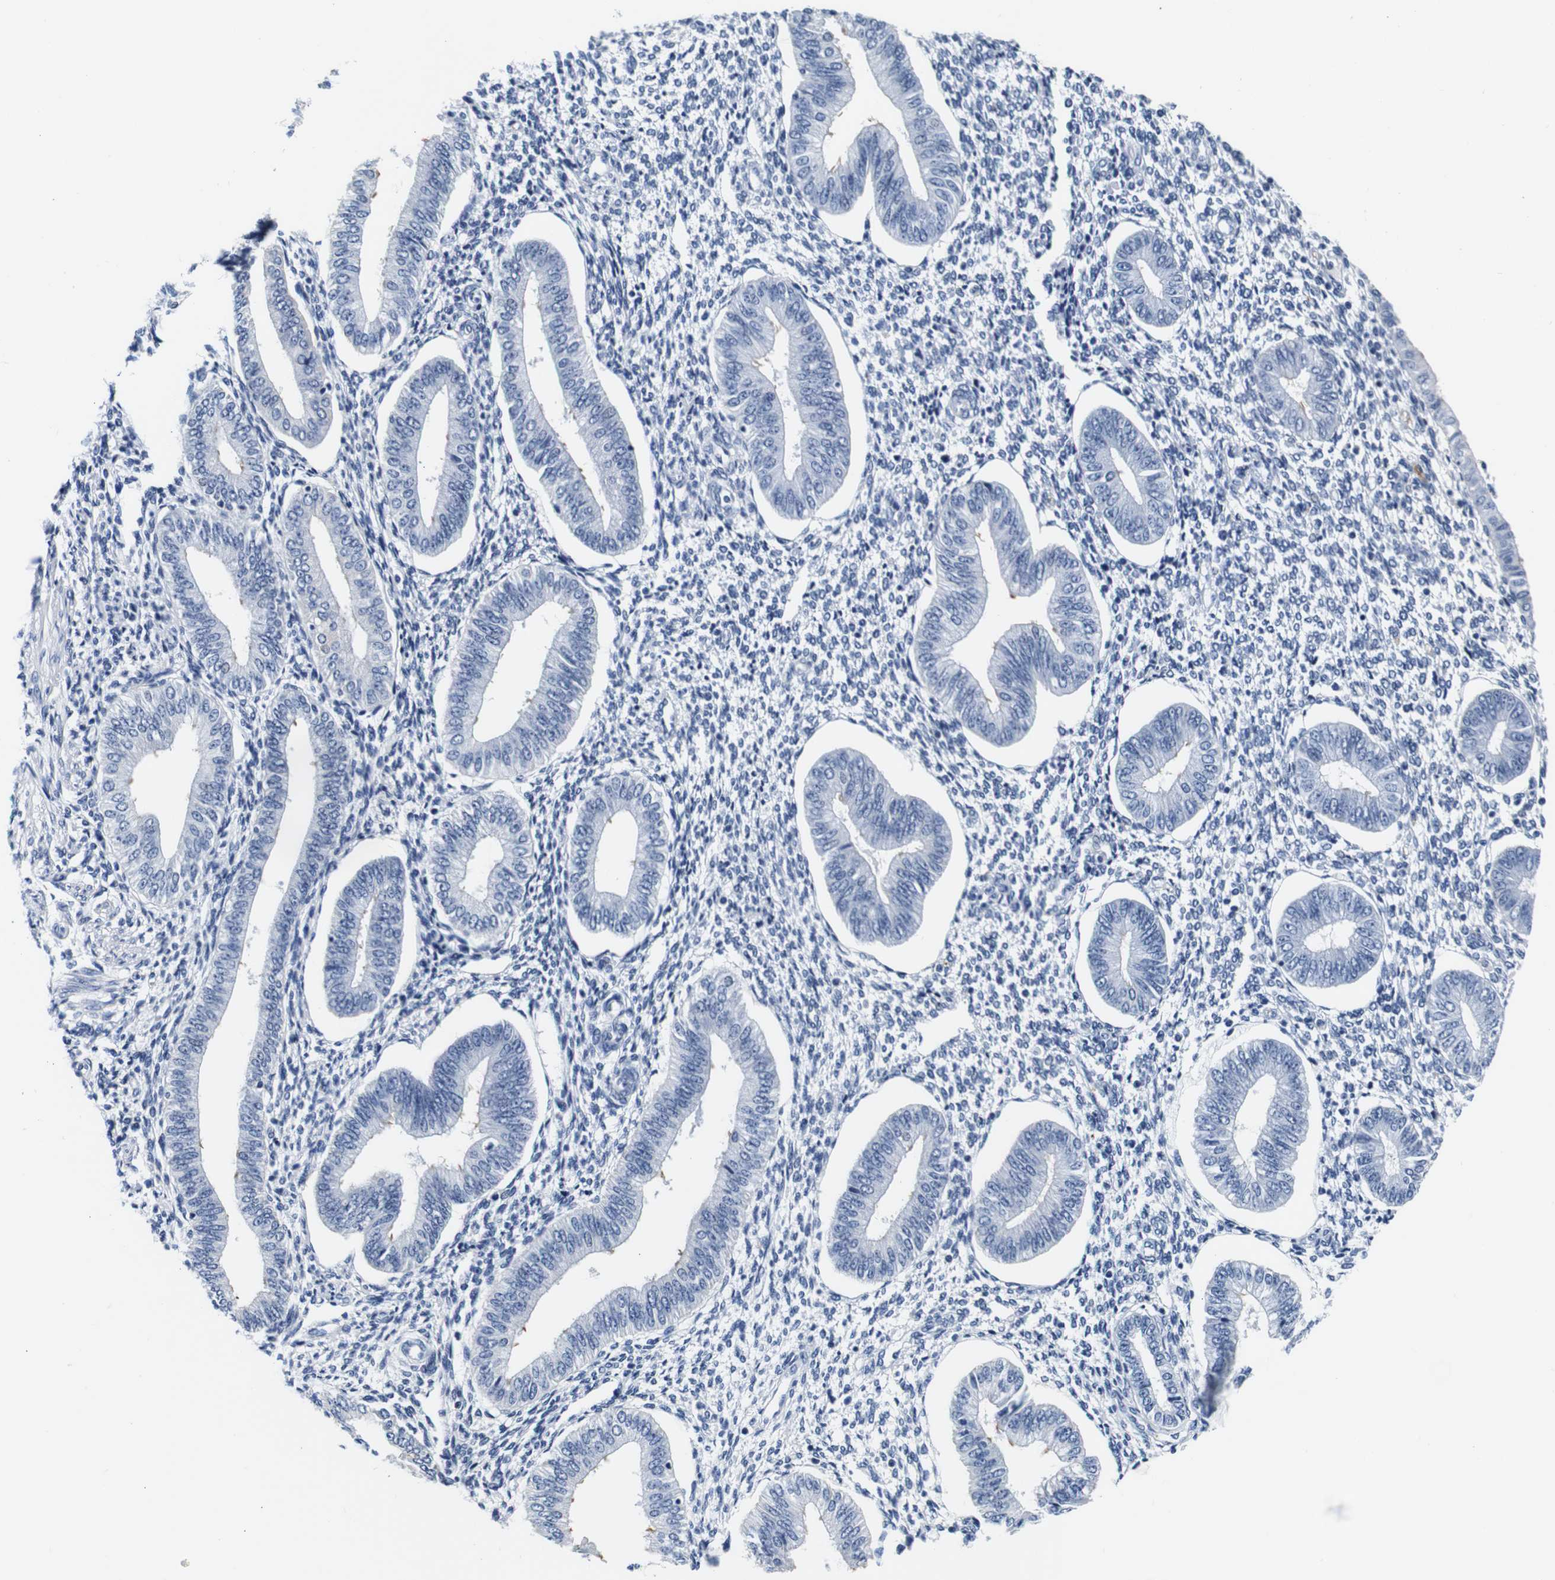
{"staining": {"intensity": "negative", "quantity": "none", "location": "none"}, "tissue": "endometrium", "cell_type": "Cells in endometrial stroma", "image_type": "normal", "snomed": [{"axis": "morphology", "description": "Normal tissue, NOS"}, {"axis": "topography", "description": "Endometrium"}], "caption": "Immunohistochemistry of benign human endometrium displays no staining in cells in endometrial stroma. (IHC, brightfield microscopy, high magnification).", "gene": "GP1BA", "patient": {"sex": "female", "age": 50}}